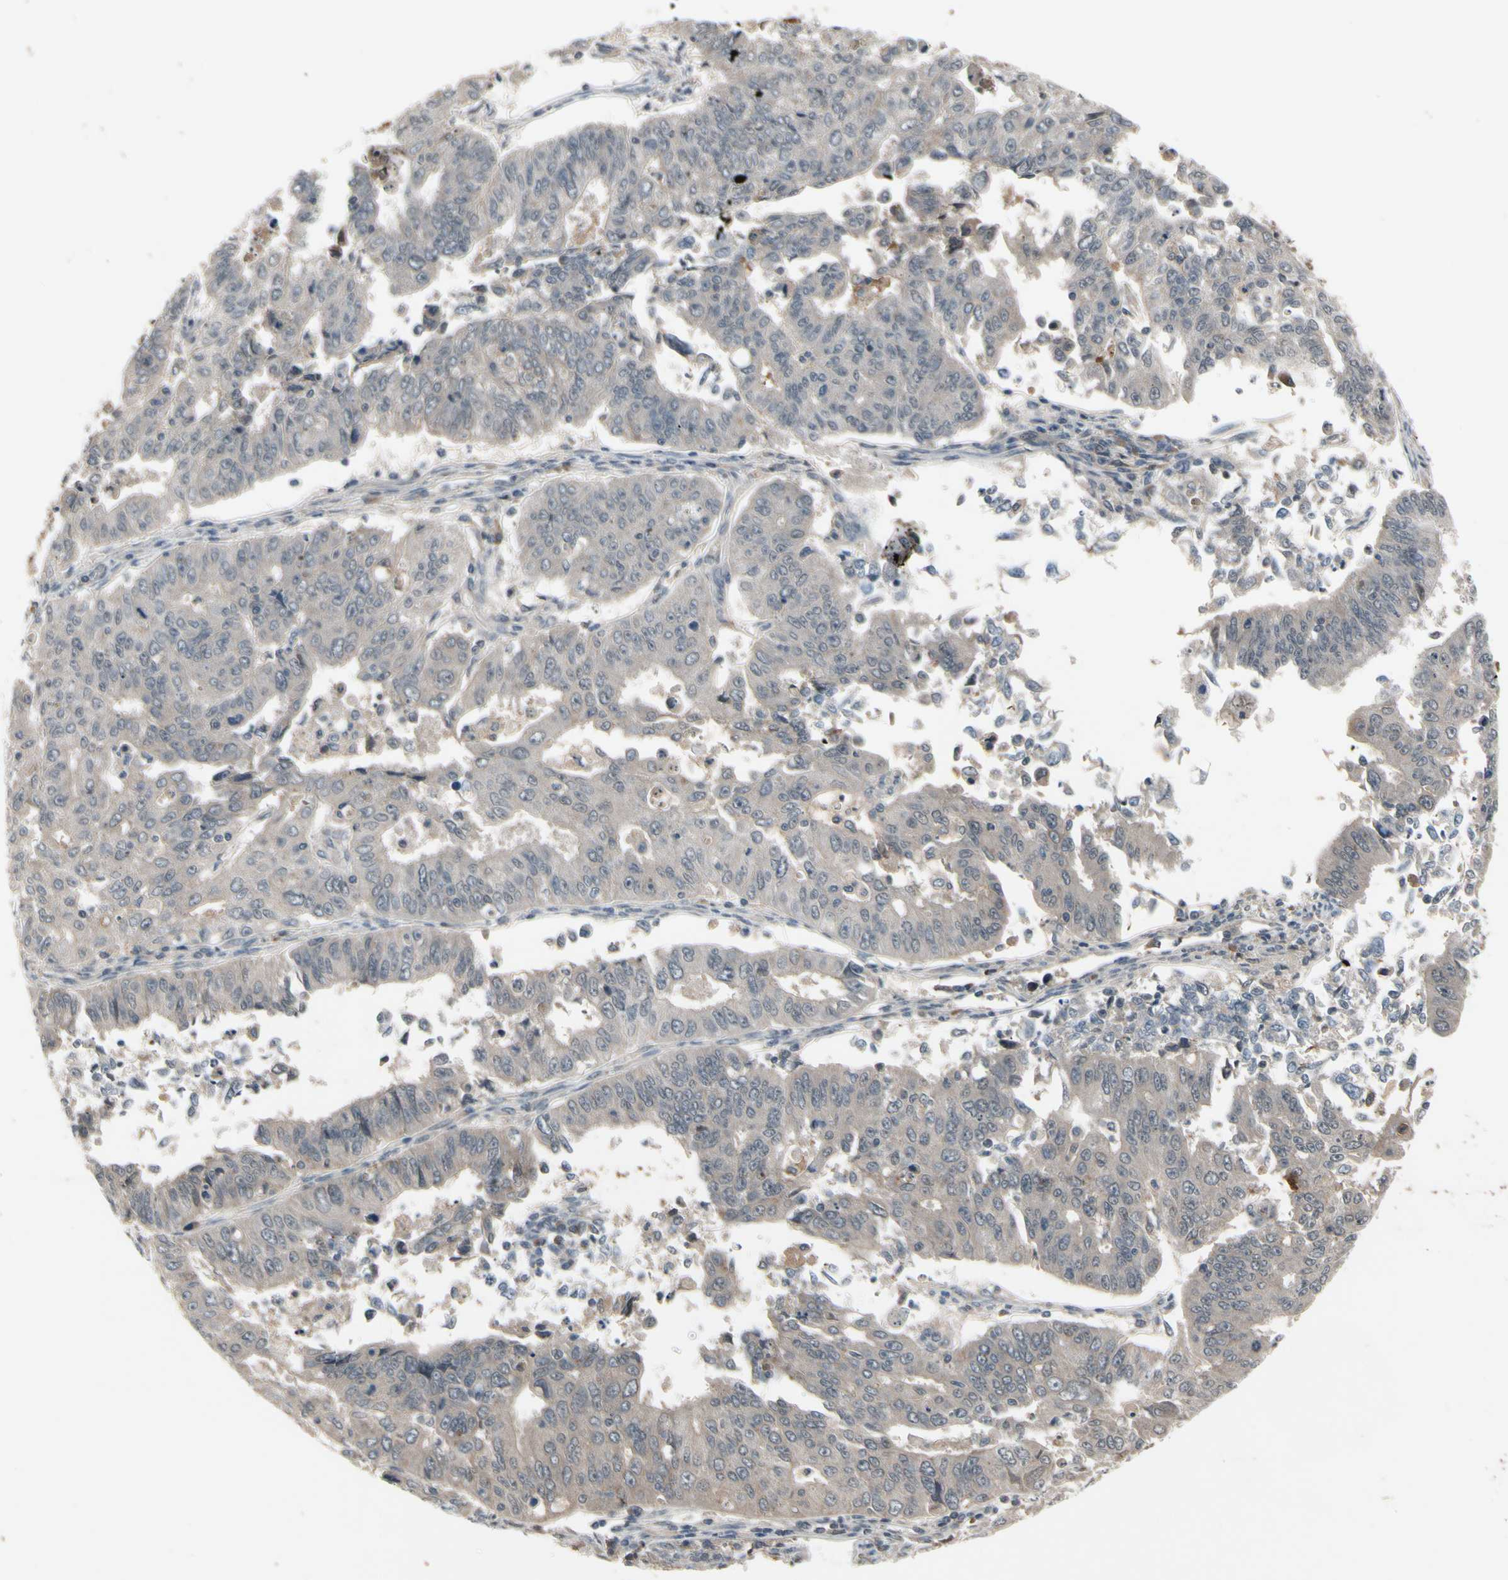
{"staining": {"intensity": "weak", "quantity": ">75%", "location": "cytoplasmic/membranous"}, "tissue": "endometrial cancer", "cell_type": "Tumor cells", "image_type": "cancer", "snomed": [{"axis": "morphology", "description": "Adenocarcinoma, NOS"}, {"axis": "topography", "description": "Endometrium"}], "caption": "Adenocarcinoma (endometrial) stained with DAB (3,3'-diaminobenzidine) immunohistochemistry displays low levels of weak cytoplasmic/membranous positivity in approximately >75% of tumor cells. (IHC, brightfield microscopy, high magnification).", "gene": "NSF", "patient": {"sex": "female", "age": 42}}